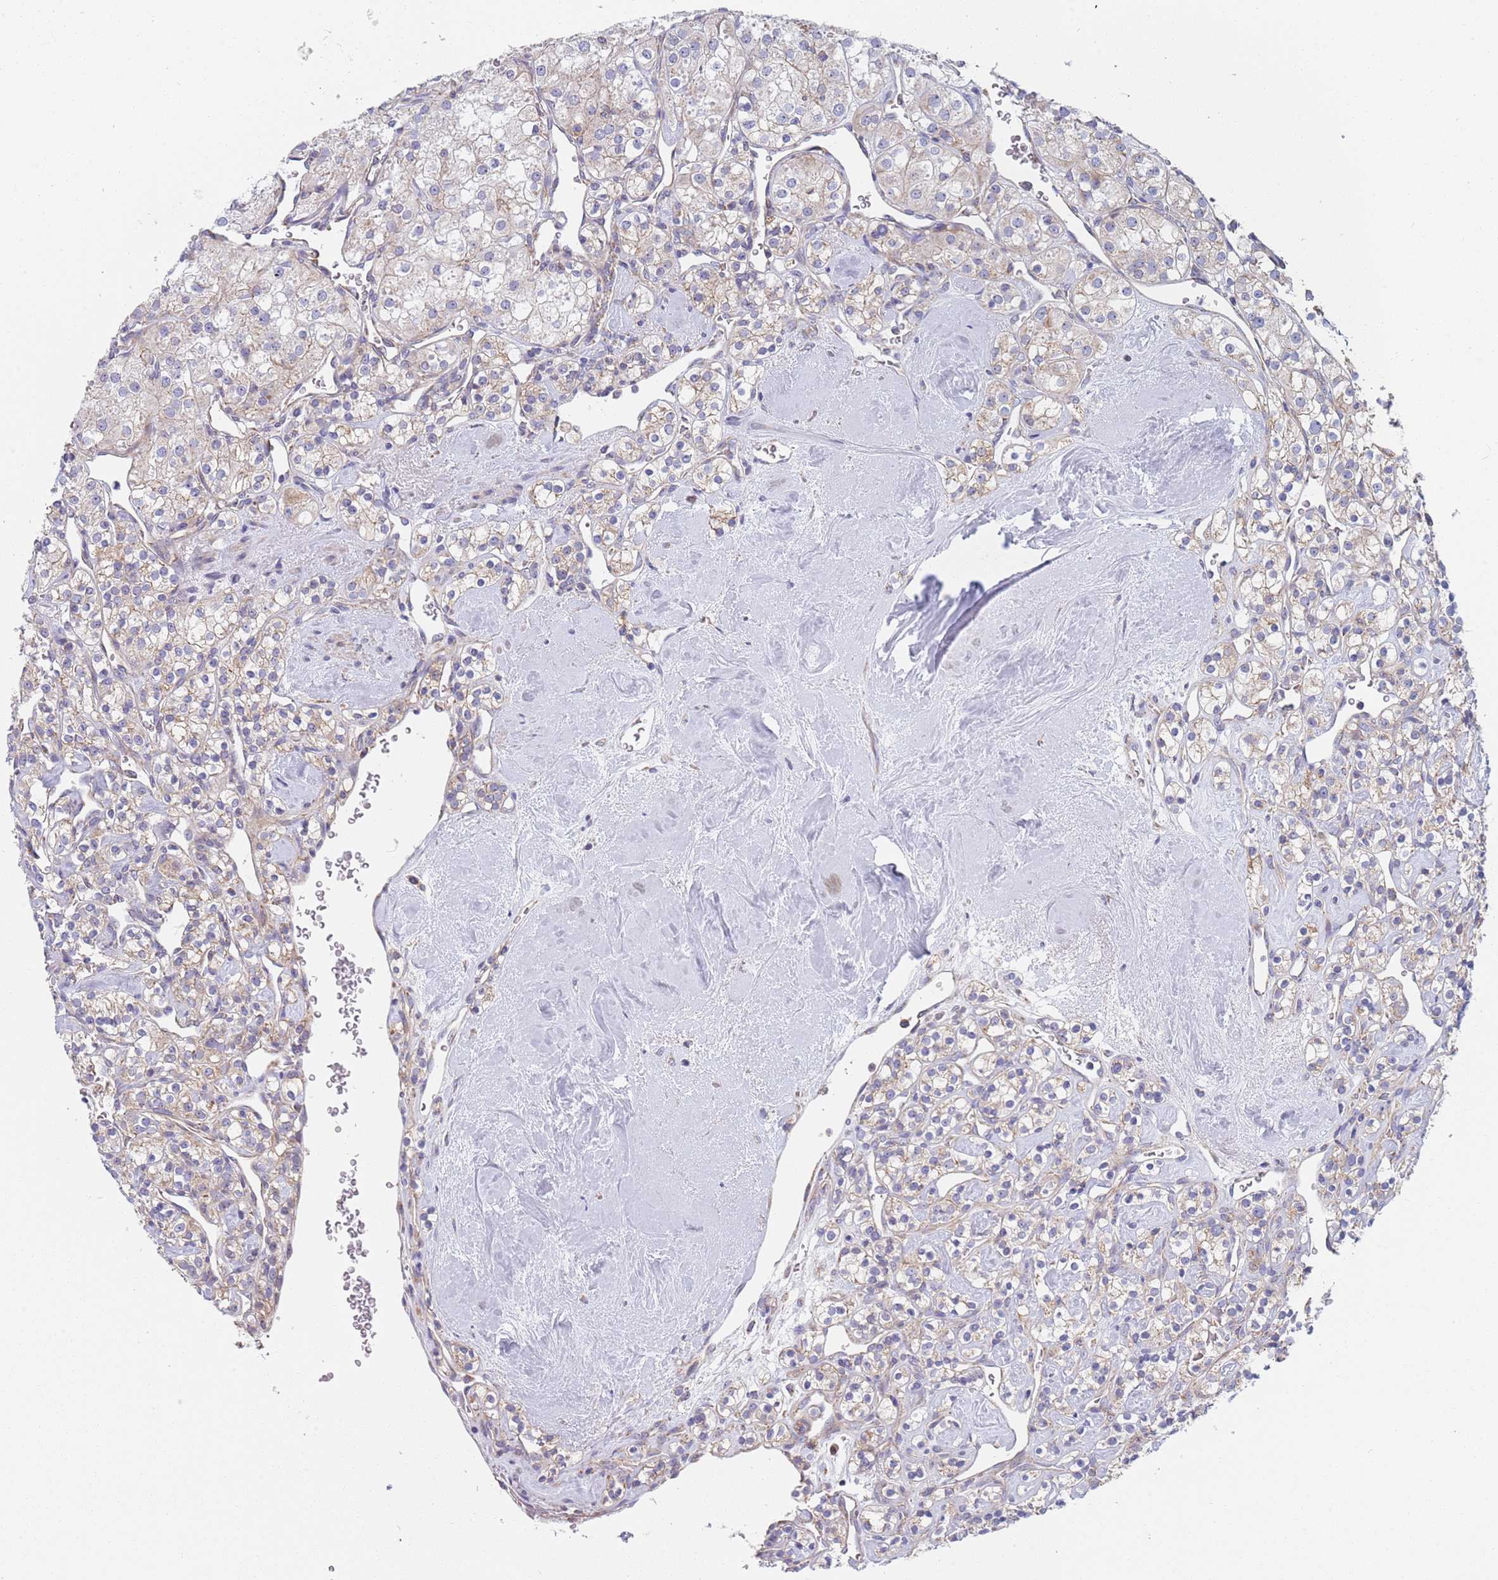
{"staining": {"intensity": "weak", "quantity": "<25%", "location": "cytoplasmic/membranous"}, "tissue": "renal cancer", "cell_type": "Tumor cells", "image_type": "cancer", "snomed": [{"axis": "morphology", "description": "Adenocarcinoma, NOS"}, {"axis": "topography", "description": "Kidney"}], "caption": "Human renal cancer (adenocarcinoma) stained for a protein using immunohistochemistry demonstrates no positivity in tumor cells.", "gene": "PWWP3A", "patient": {"sex": "male", "age": 77}}